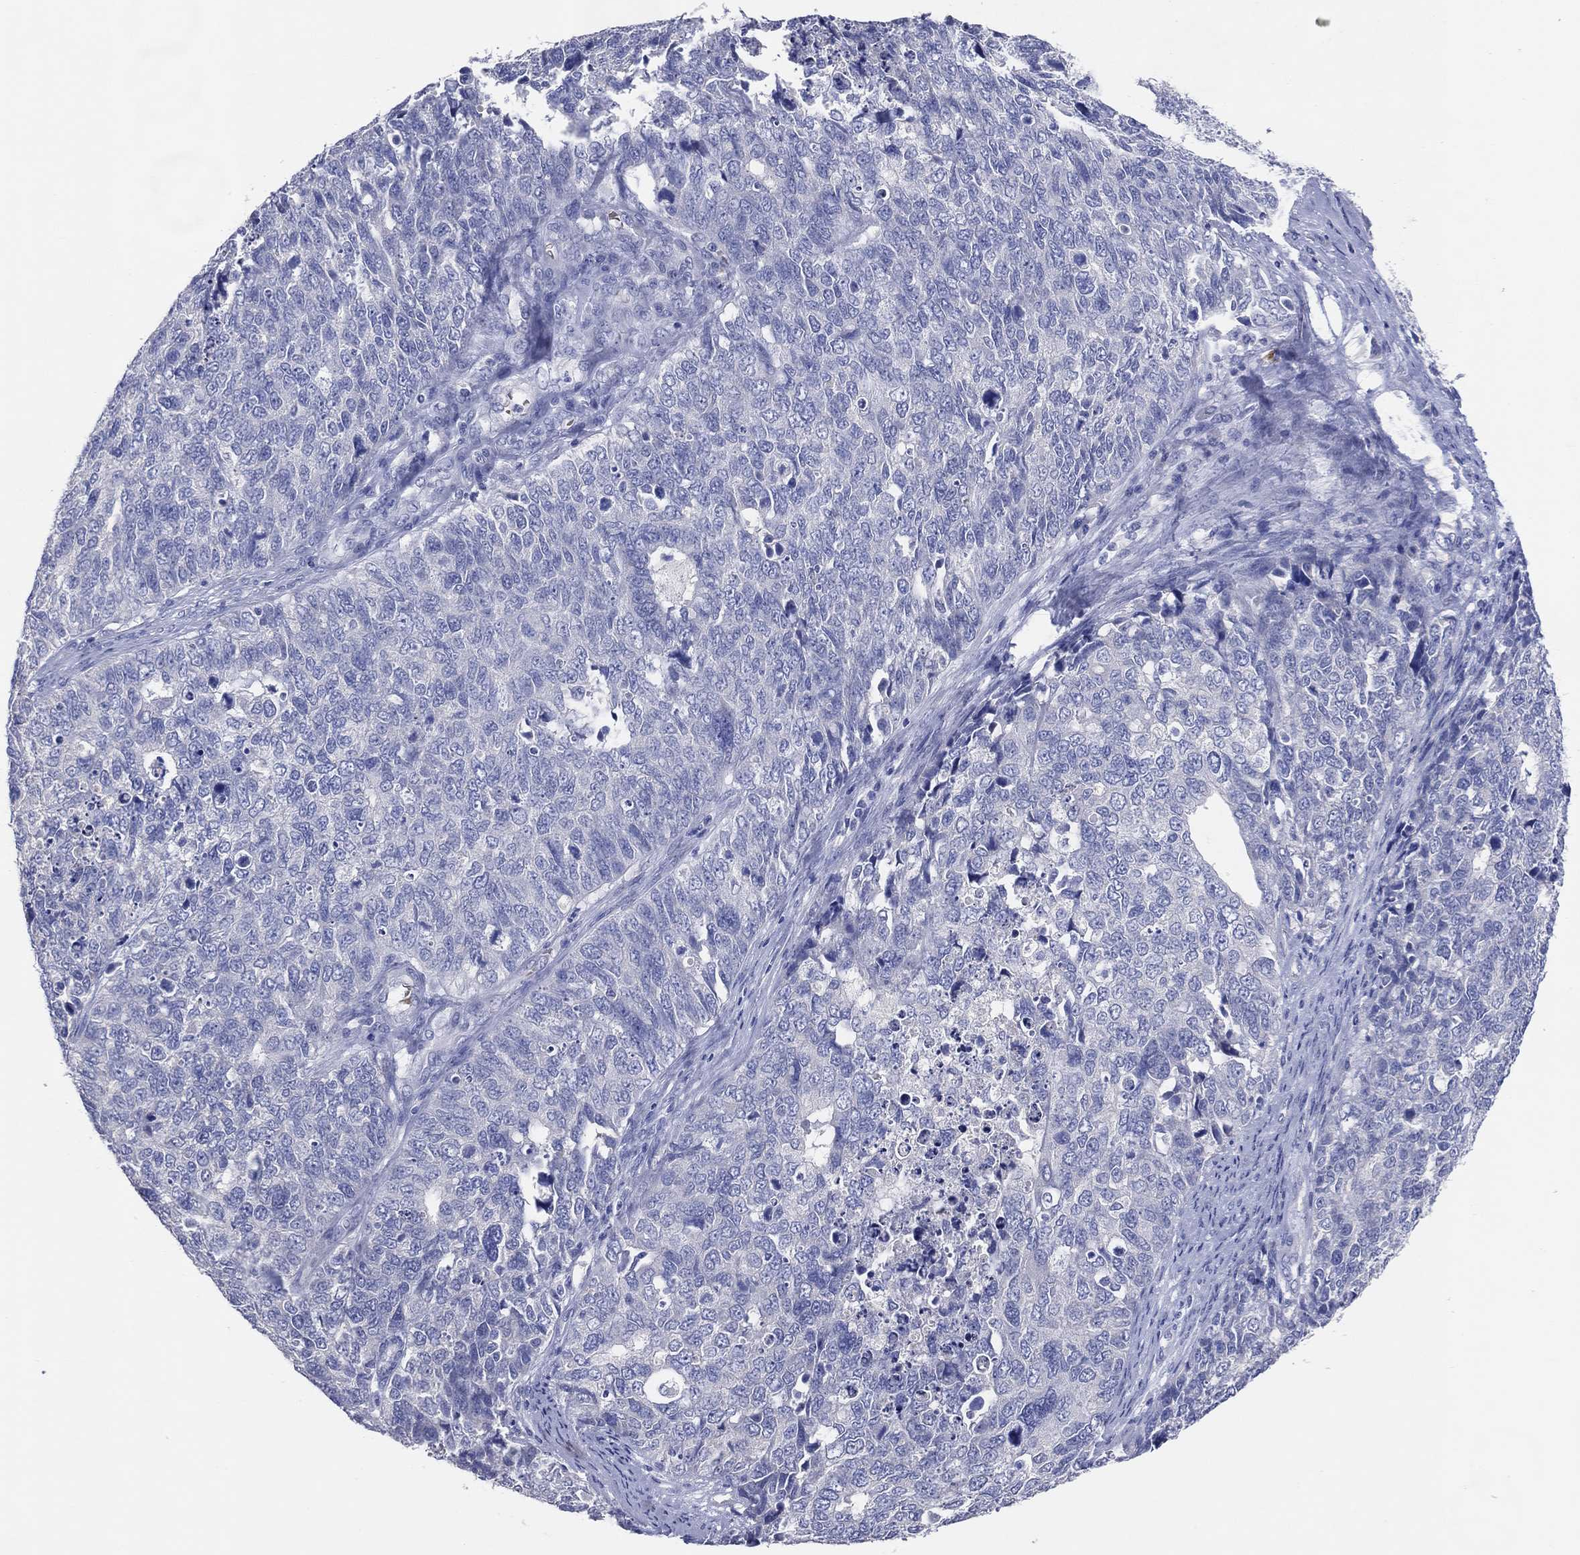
{"staining": {"intensity": "negative", "quantity": "none", "location": "none"}, "tissue": "cervical cancer", "cell_type": "Tumor cells", "image_type": "cancer", "snomed": [{"axis": "morphology", "description": "Squamous cell carcinoma, NOS"}, {"axis": "topography", "description": "Cervix"}], "caption": "A high-resolution micrograph shows IHC staining of squamous cell carcinoma (cervical), which shows no significant staining in tumor cells.", "gene": "DNAH6", "patient": {"sex": "female", "age": 63}}